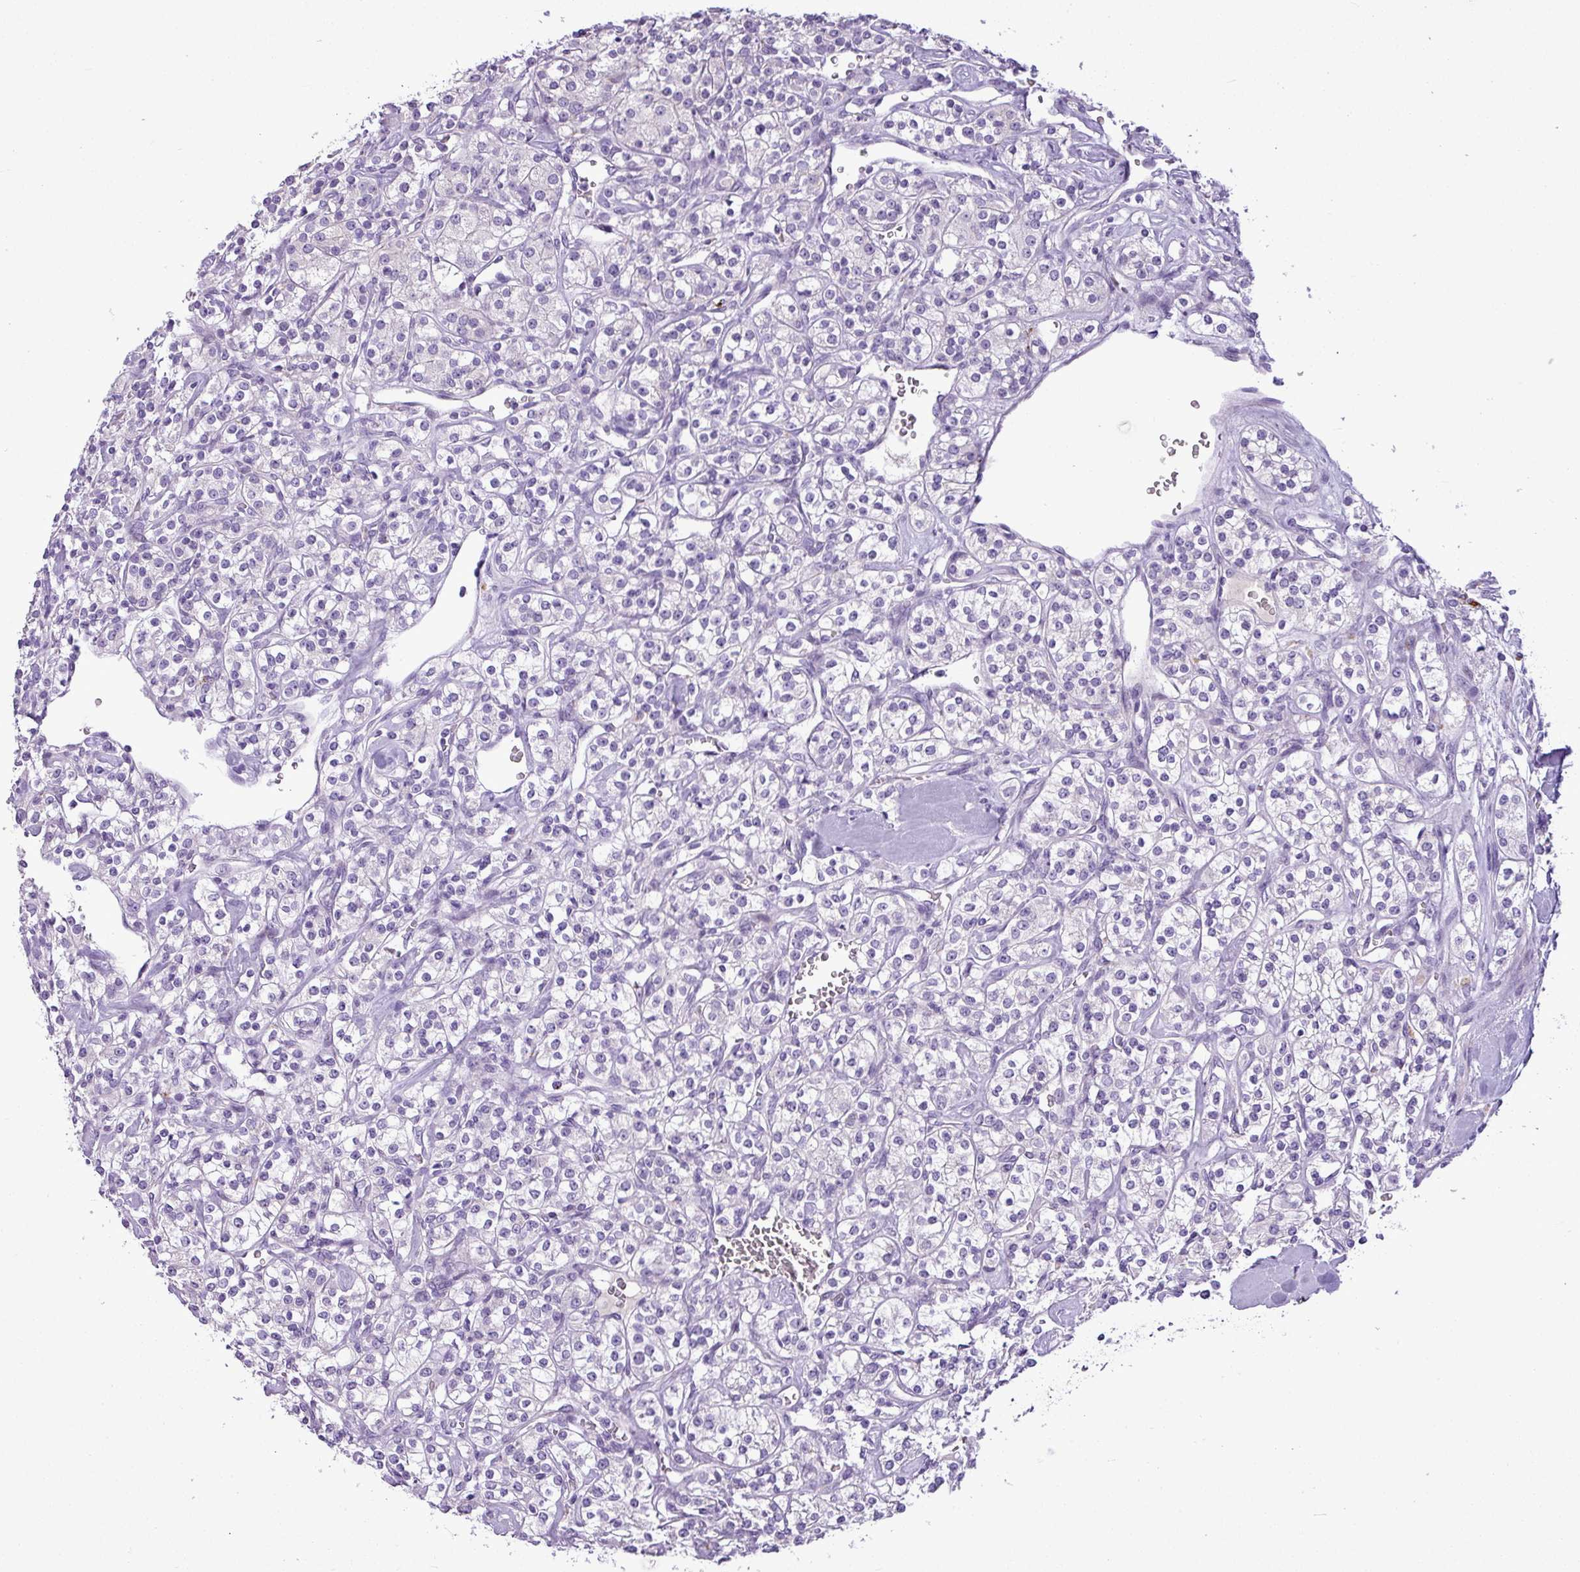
{"staining": {"intensity": "negative", "quantity": "none", "location": "none"}, "tissue": "renal cancer", "cell_type": "Tumor cells", "image_type": "cancer", "snomed": [{"axis": "morphology", "description": "Adenocarcinoma, NOS"}, {"axis": "topography", "description": "Kidney"}], "caption": "Photomicrograph shows no significant protein expression in tumor cells of renal cancer (adenocarcinoma).", "gene": "IL17A", "patient": {"sex": "male", "age": 77}}